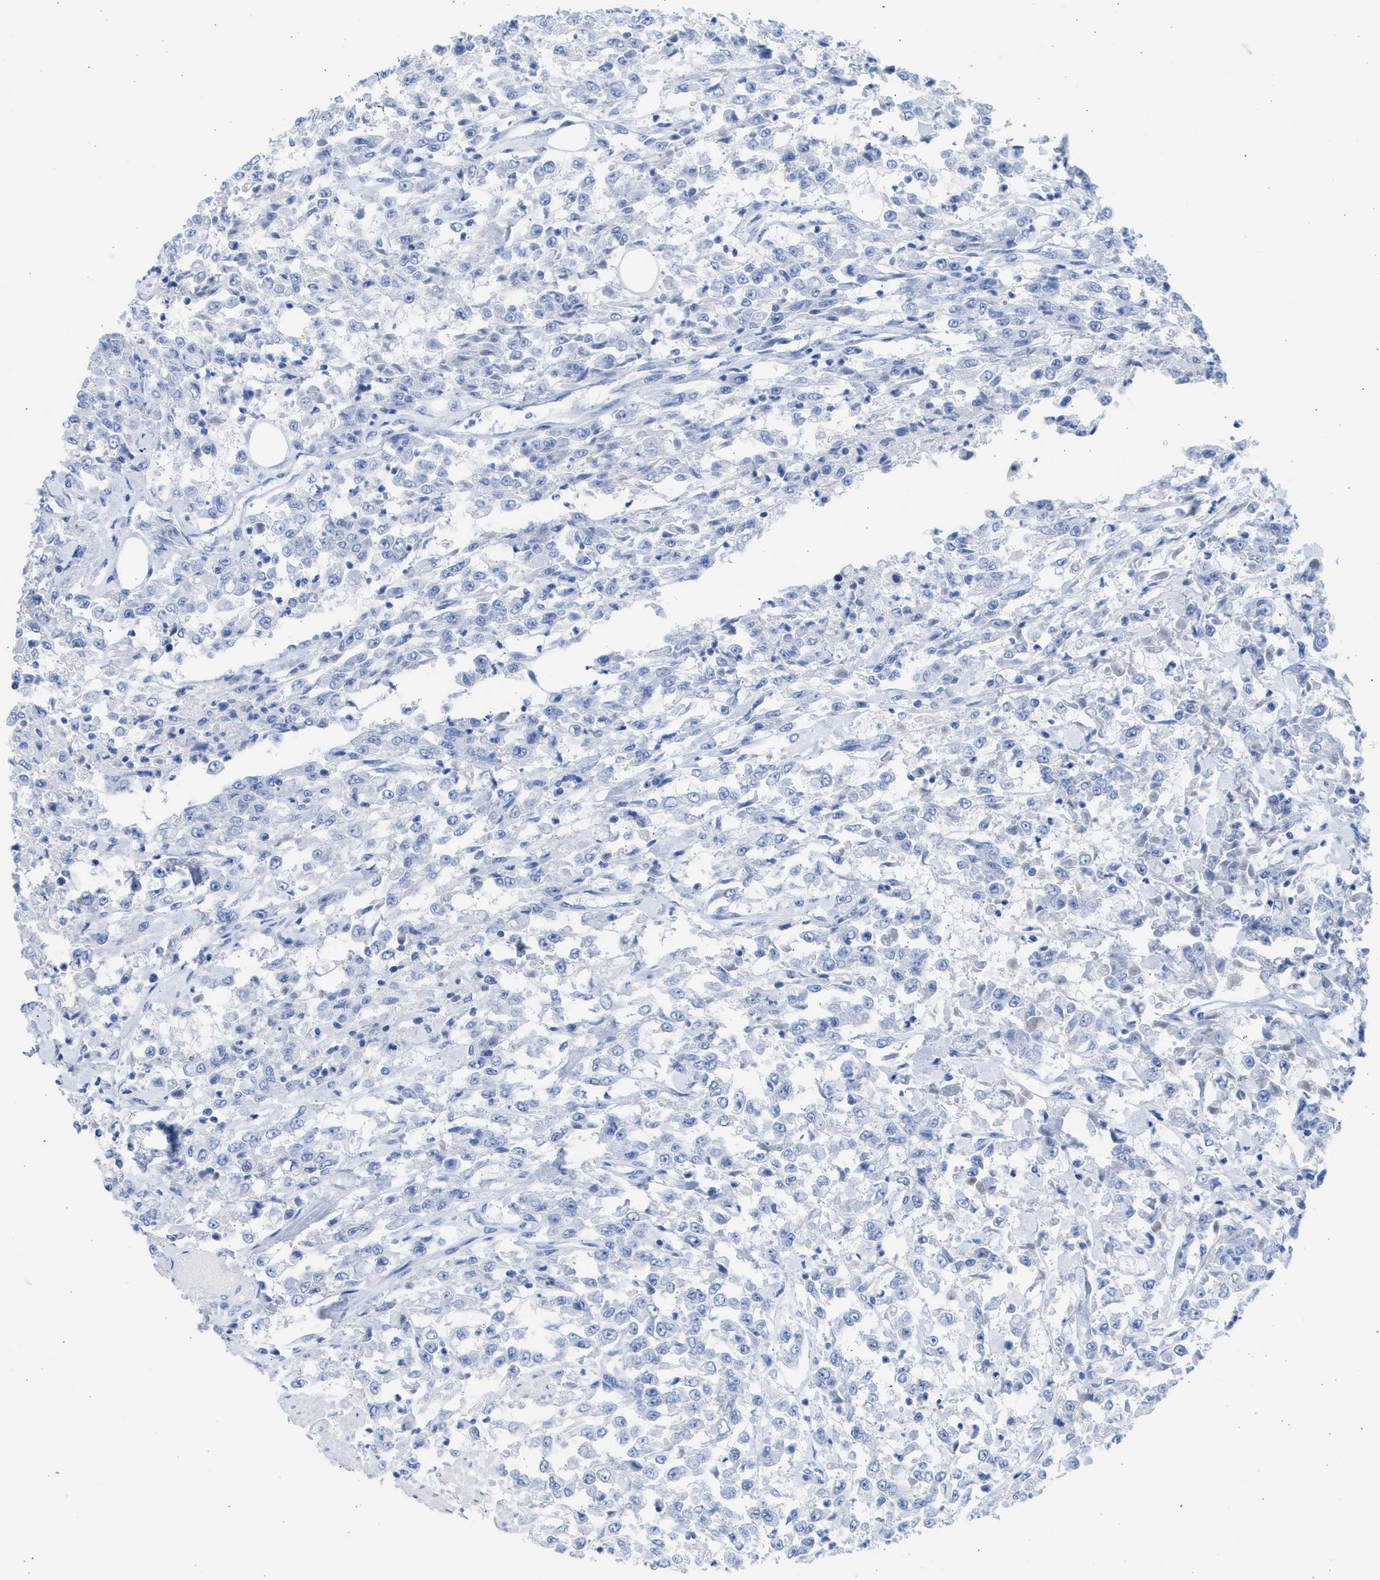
{"staining": {"intensity": "negative", "quantity": "none", "location": "none"}, "tissue": "urothelial cancer", "cell_type": "Tumor cells", "image_type": "cancer", "snomed": [{"axis": "morphology", "description": "Urothelial carcinoma, High grade"}, {"axis": "topography", "description": "Urinary bladder"}], "caption": "There is no significant staining in tumor cells of urothelial cancer. (Brightfield microscopy of DAB (3,3'-diaminobenzidine) IHC at high magnification).", "gene": "SPATA3", "patient": {"sex": "male", "age": 46}}